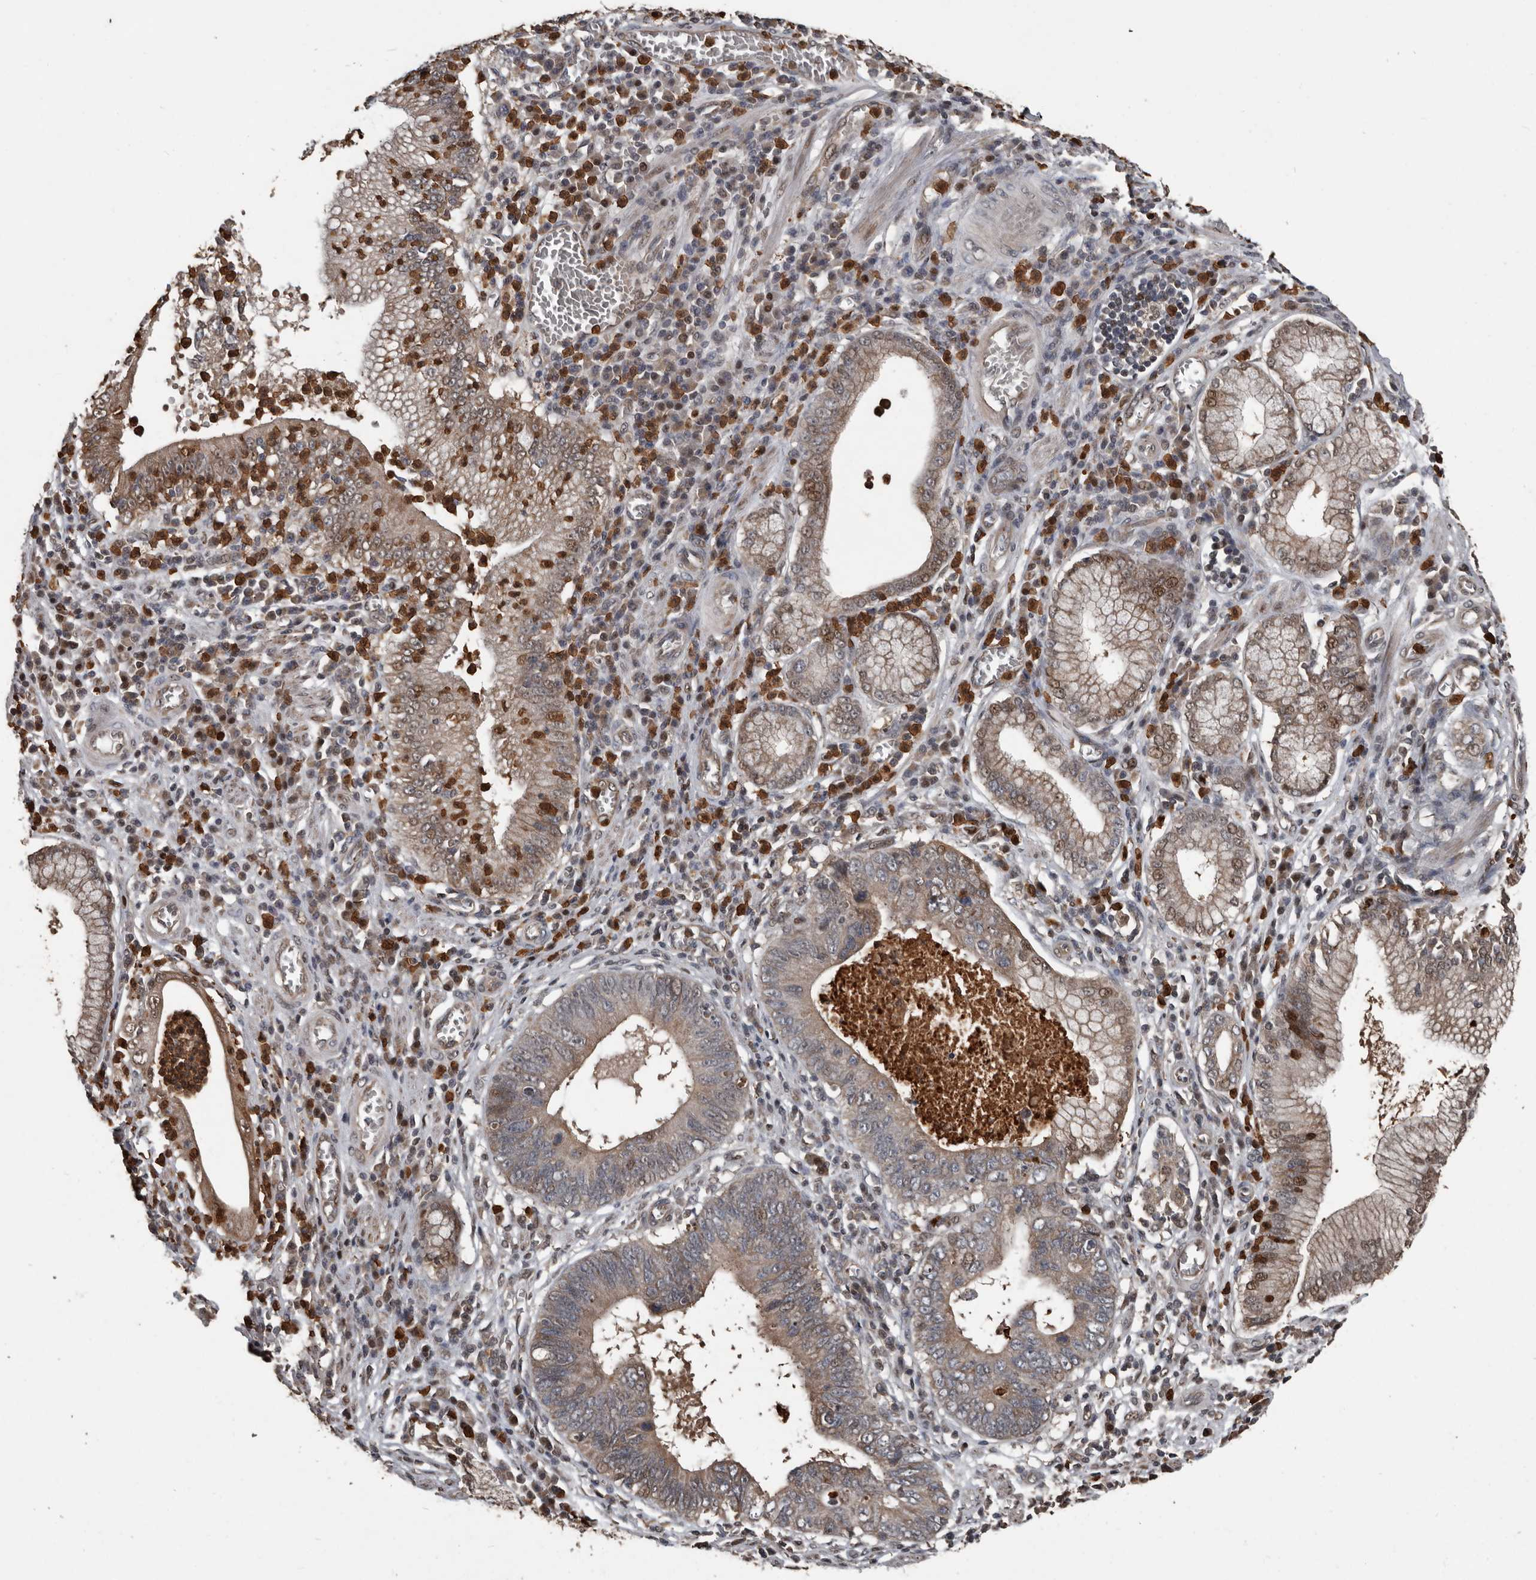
{"staining": {"intensity": "weak", "quantity": ">75%", "location": "cytoplasmic/membranous,nuclear"}, "tissue": "stomach cancer", "cell_type": "Tumor cells", "image_type": "cancer", "snomed": [{"axis": "morphology", "description": "Adenocarcinoma, NOS"}, {"axis": "topography", "description": "Stomach"}], "caption": "Adenocarcinoma (stomach) stained with IHC shows weak cytoplasmic/membranous and nuclear staining in about >75% of tumor cells.", "gene": "FSBP", "patient": {"sex": "male", "age": 59}}